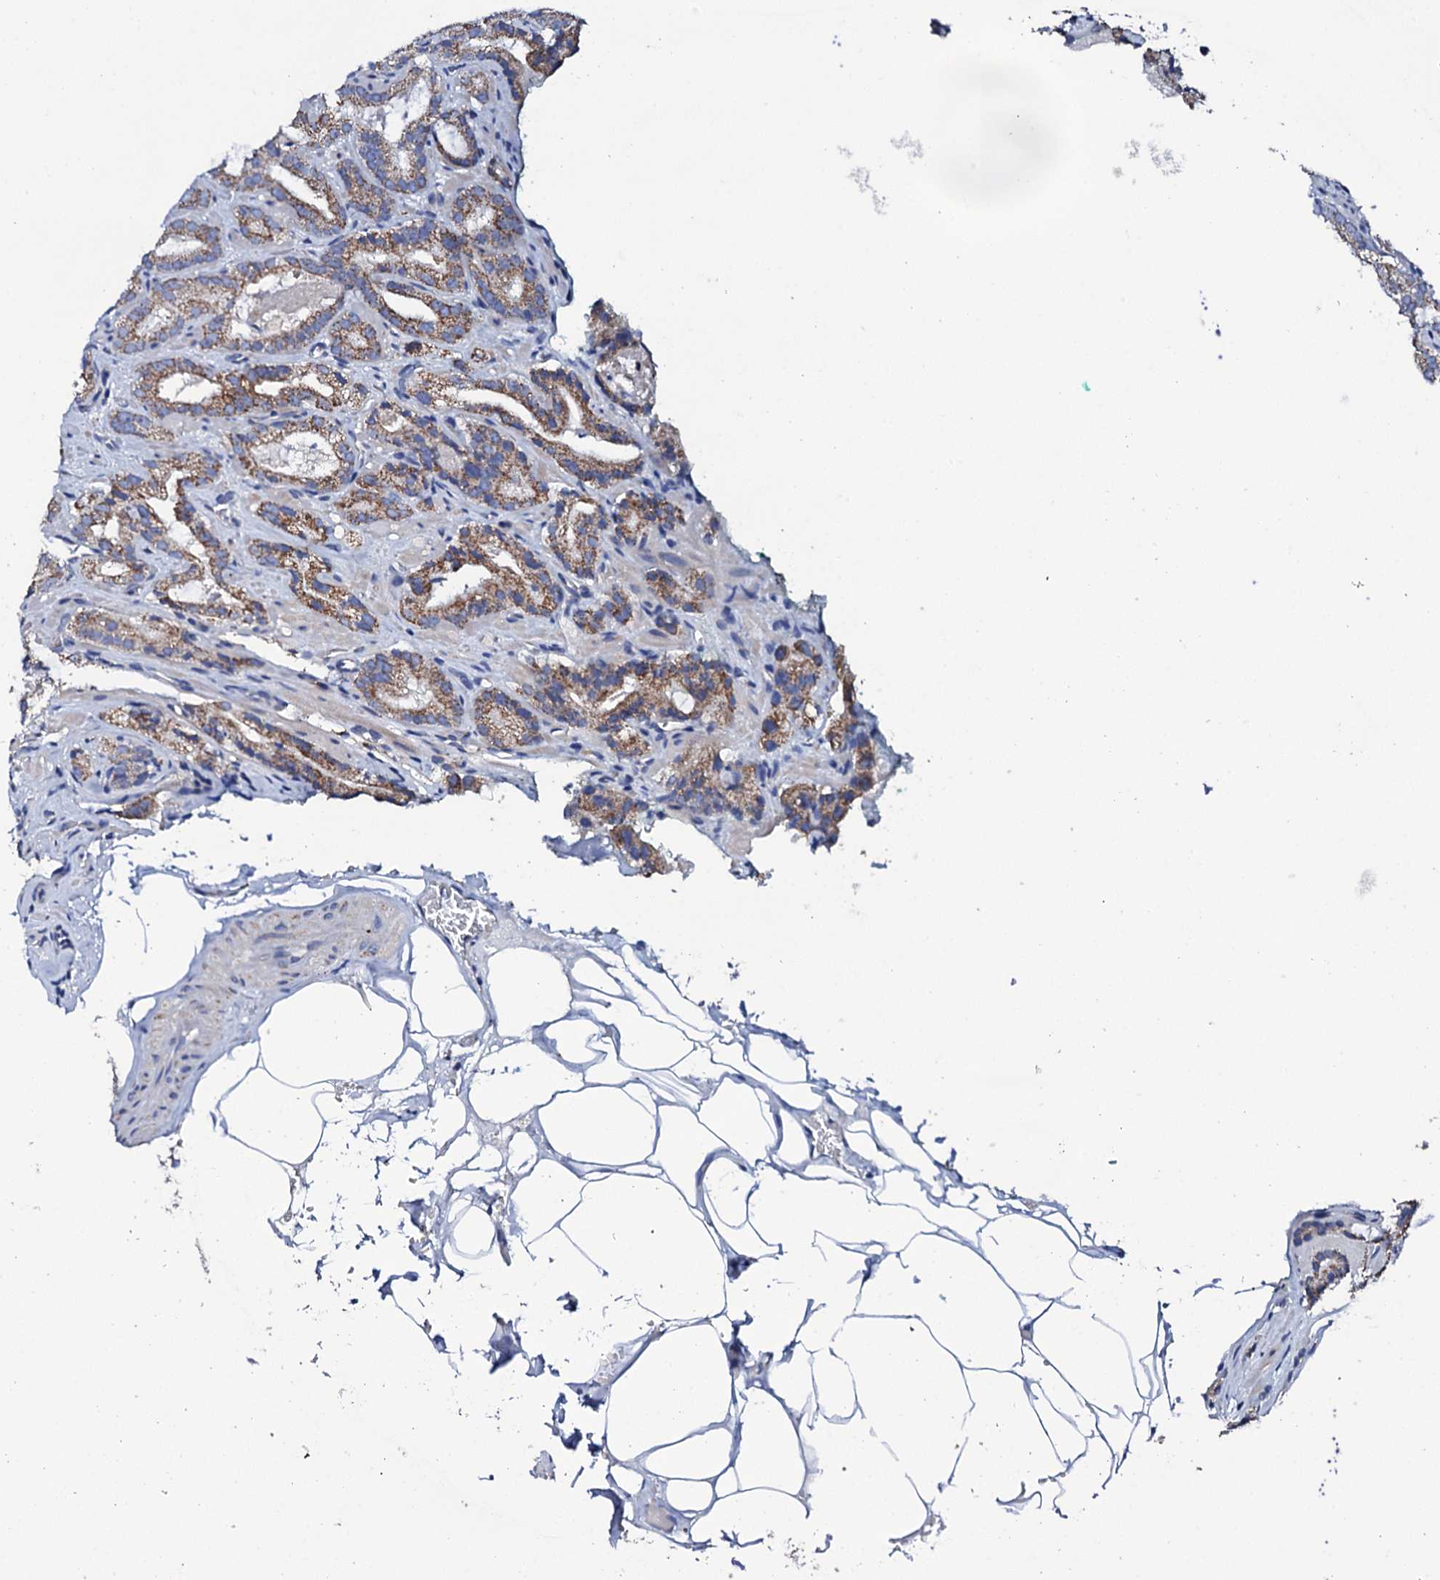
{"staining": {"intensity": "moderate", "quantity": ">75%", "location": "cytoplasmic/membranous"}, "tissue": "prostate cancer", "cell_type": "Tumor cells", "image_type": "cancer", "snomed": [{"axis": "morphology", "description": "Adenocarcinoma, High grade"}, {"axis": "topography", "description": "Prostate"}], "caption": "The immunohistochemical stain labels moderate cytoplasmic/membranous staining in tumor cells of adenocarcinoma (high-grade) (prostate) tissue.", "gene": "TCAF2", "patient": {"sex": "male", "age": 57}}